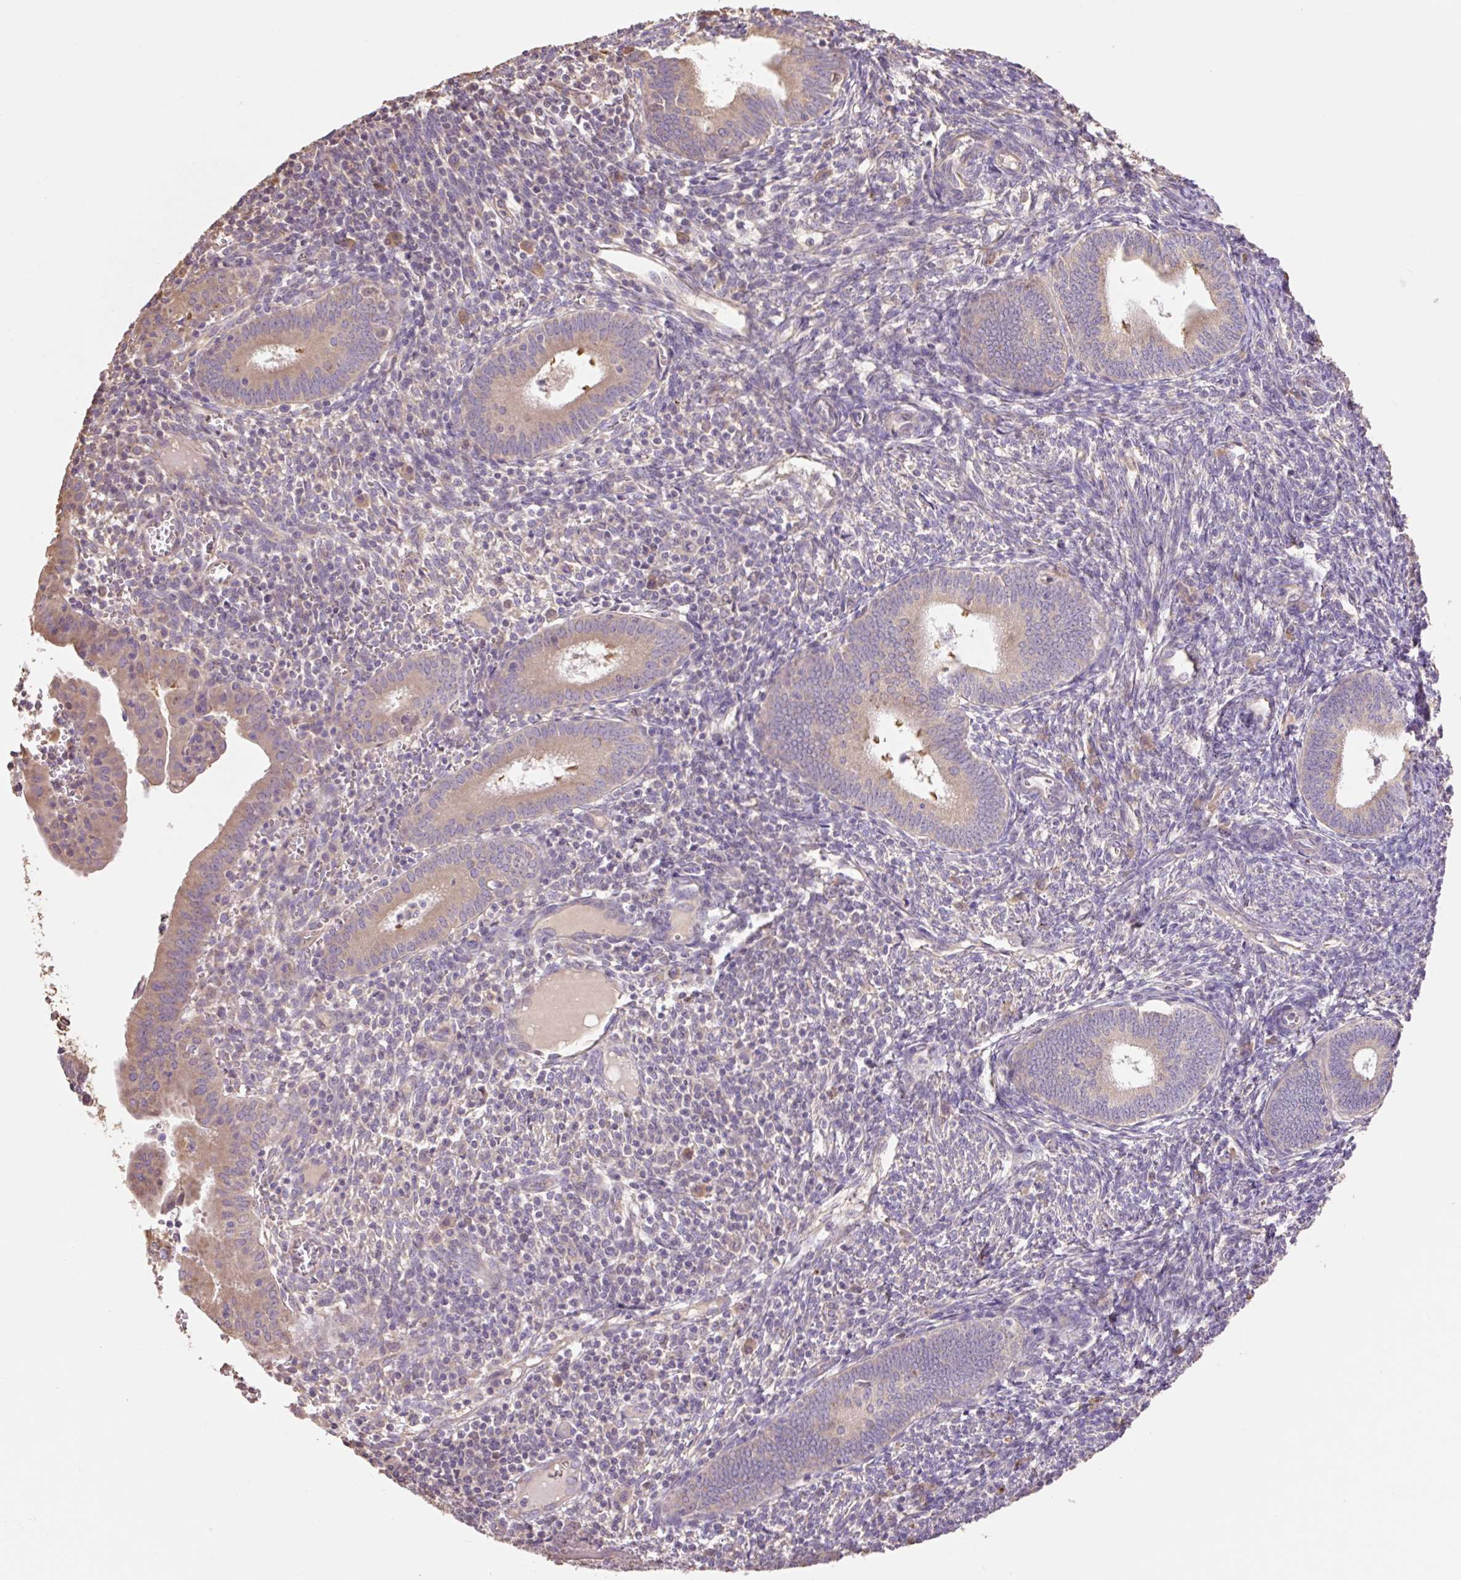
{"staining": {"intensity": "moderate", "quantity": "25%-75%", "location": "cytoplasmic/membranous"}, "tissue": "endometrium", "cell_type": "Cells in endometrial stroma", "image_type": "normal", "snomed": [{"axis": "morphology", "description": "Normal tissue, NOS"}, {"axis": "topography", "description": "Endometrium"}], "caption": "Brown immunohistochemical staining in normal endometrium demonstrates moderate cytoplasmic/membranous expression in approximately 25%-75% of cells in endometrial stroma. (DAB IHC, brown staining for protein, blue staining for nuclei).", "gene": "DESI1", "patient": {"sex": "female", "age": 41}}